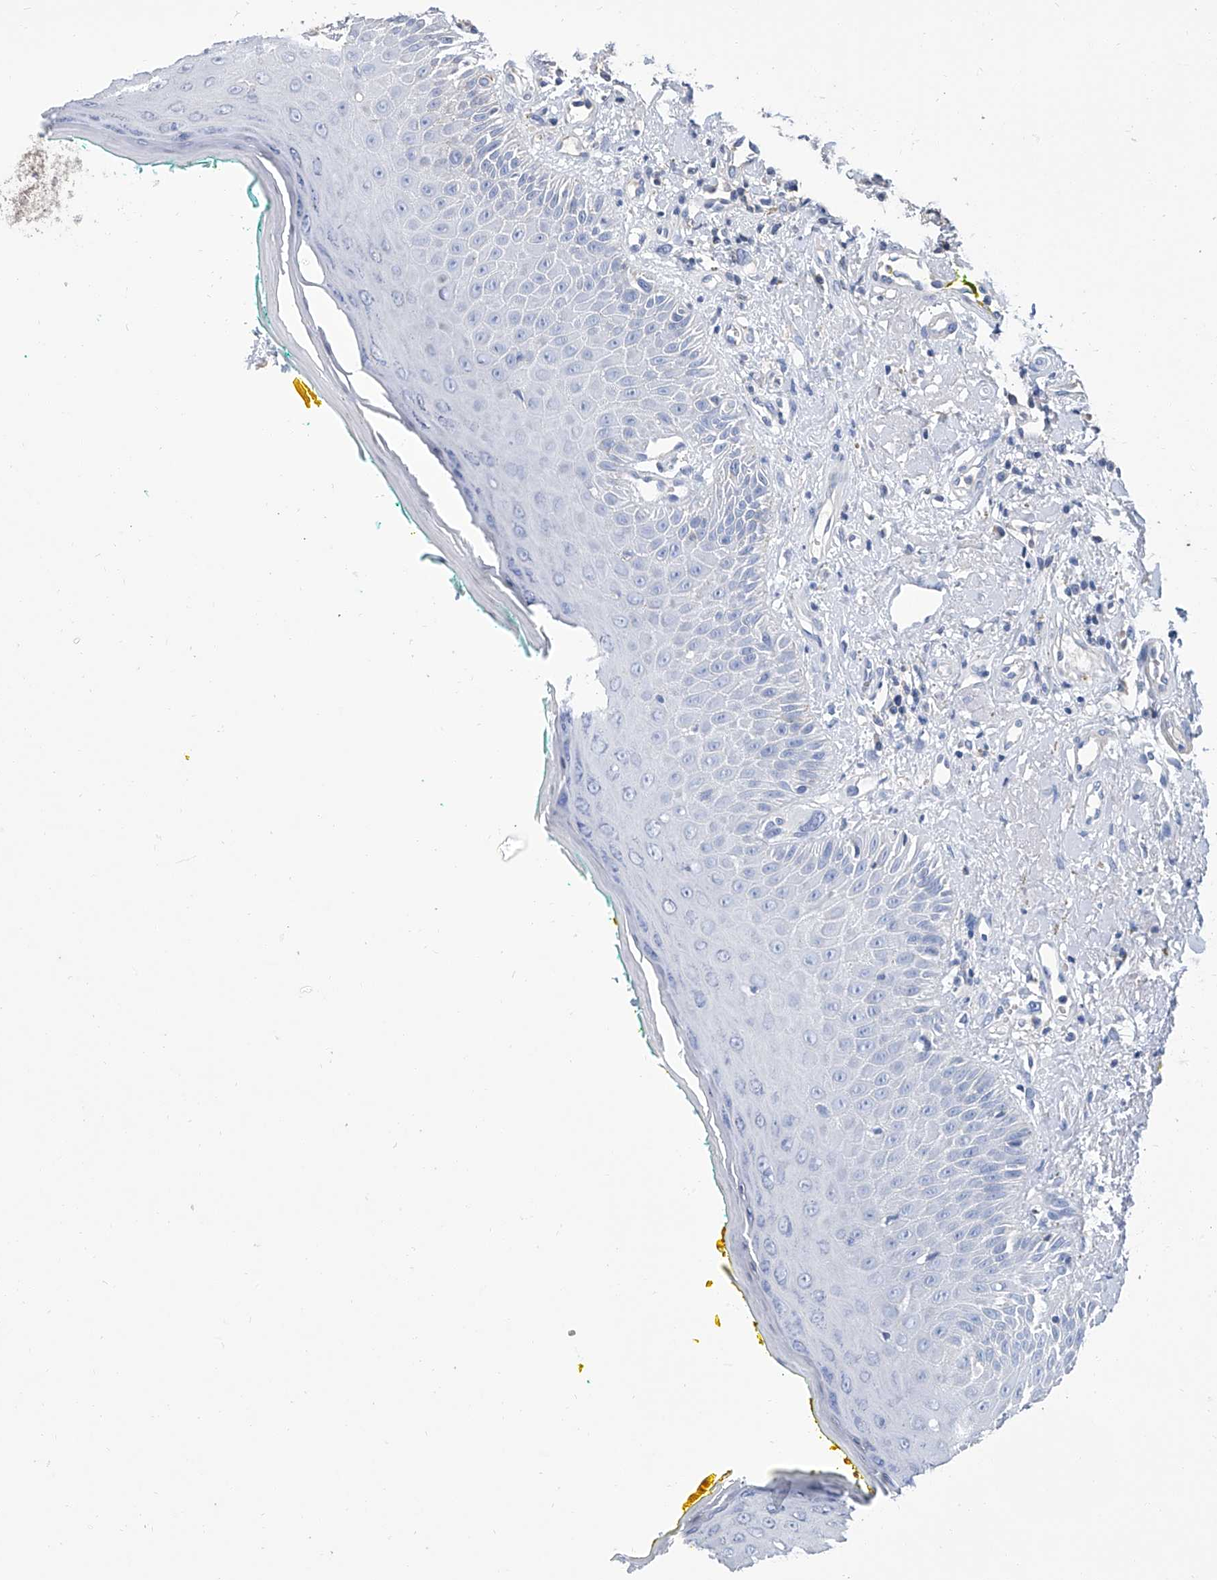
{"staining": {"intensity": "negative", "quantity": "none", "location": "none"}, "tissue": "oral mucosa", "cell_type": "Squamous epithelial cells", "image_type": "normal", "snomed": [{"axis": "morphology", "description": "Normal tissue, NOS"}, {"axis": "topography", "description": "Oral tissue"}], "caption": "IHC of normal oral mucosa exhibits no staining in squamous epithelial cells. Brightfield microscopy of immunohistochemistry (IHC) stained with DAB (3,3'-diaminobenzidine) (brown) and hematoxylin (blue), captured at high magnification.", "gene": "GPT", "patient": {"sex": "female", "age": 70}}